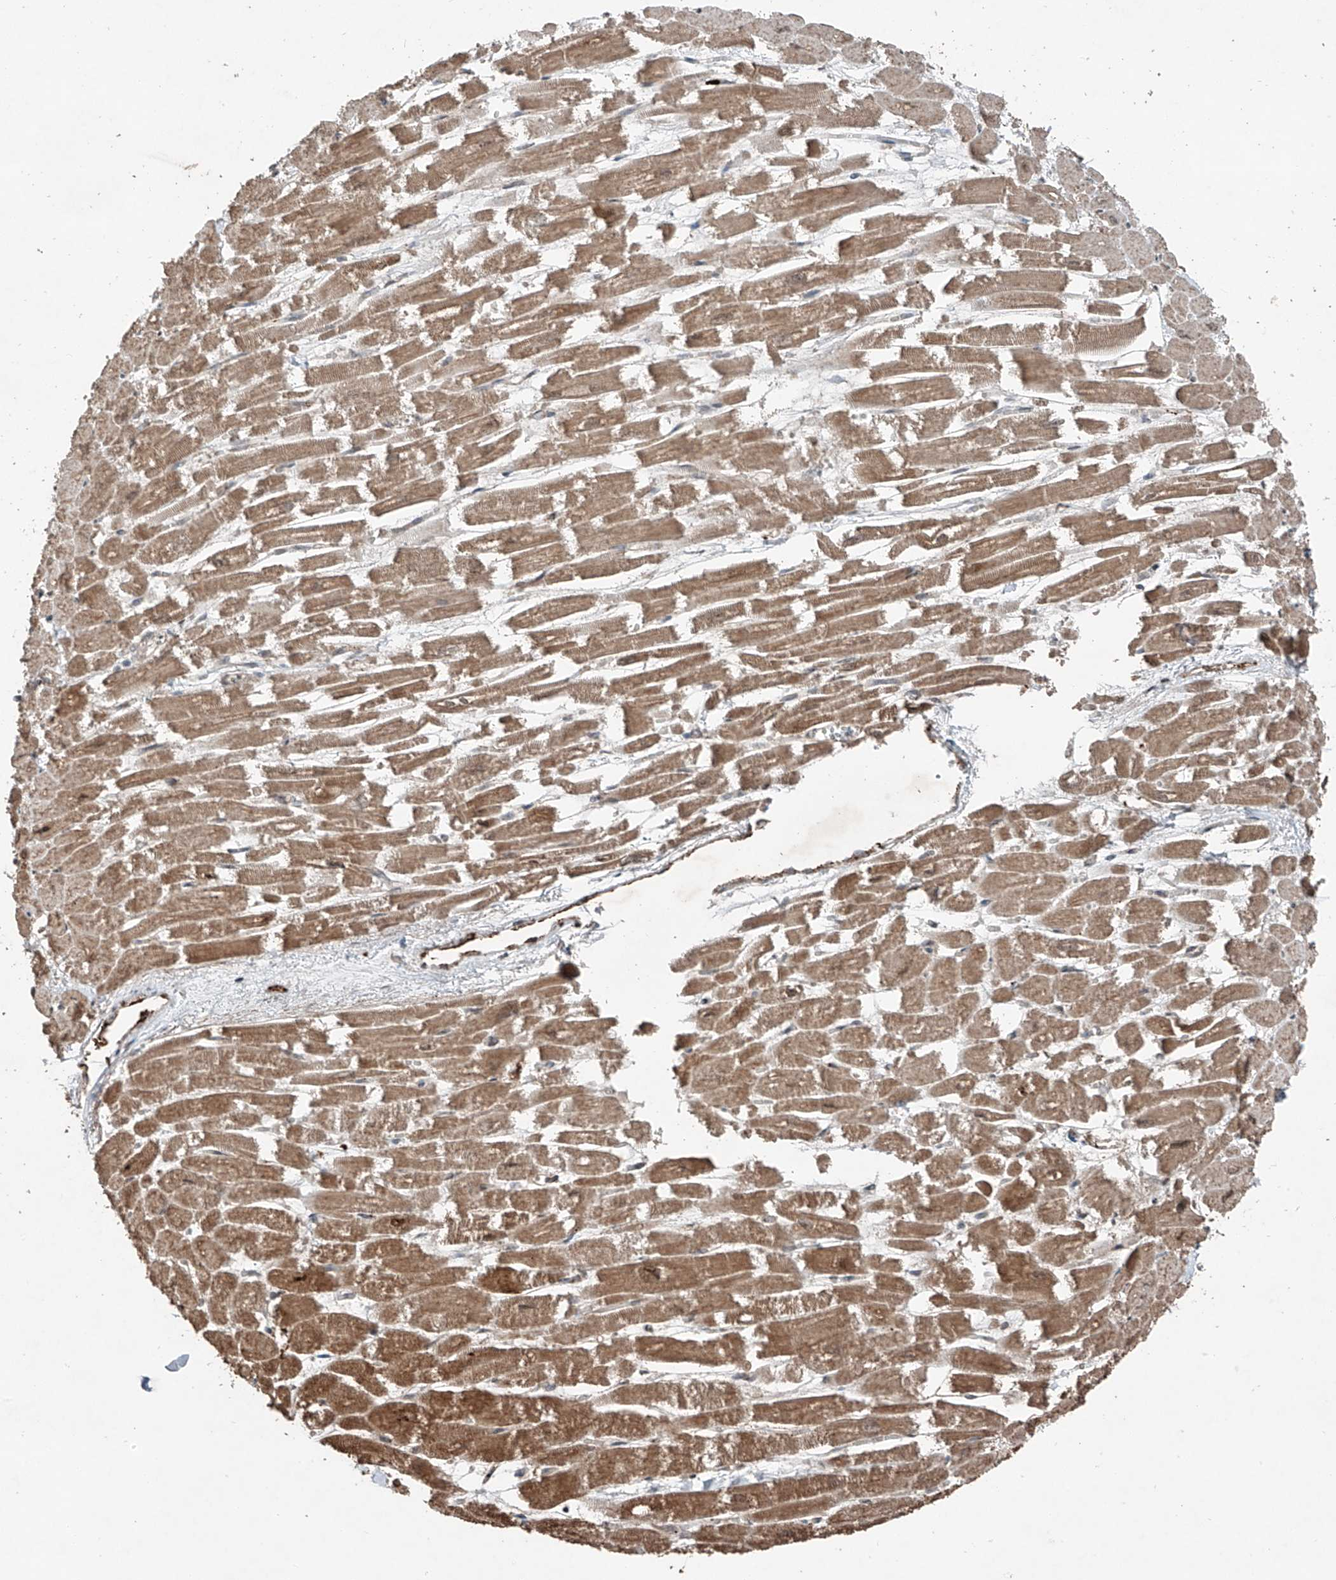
{"staining": {"intensity": "moderate", "quantity": ">75%", "location": "cytoplasmic/membranous"}, "tissue": "heart muscle", "cell_type": "Cardiomyocytes", "image_type": "normal", "snomed": [{"axis": "morphology", "description": "Normal tissue, NOS"}, {"axis": "topography", "description": "Heart"}], "caption": "Approximately >75% of cardiomyocytes in unremarkable heart muscle show moderate cytoplasmic/membranous protein expression as visualized by brown immunohistochemical staining.", "gene": "ZNF620", "patient": {"sex": "male", "age": 54}}